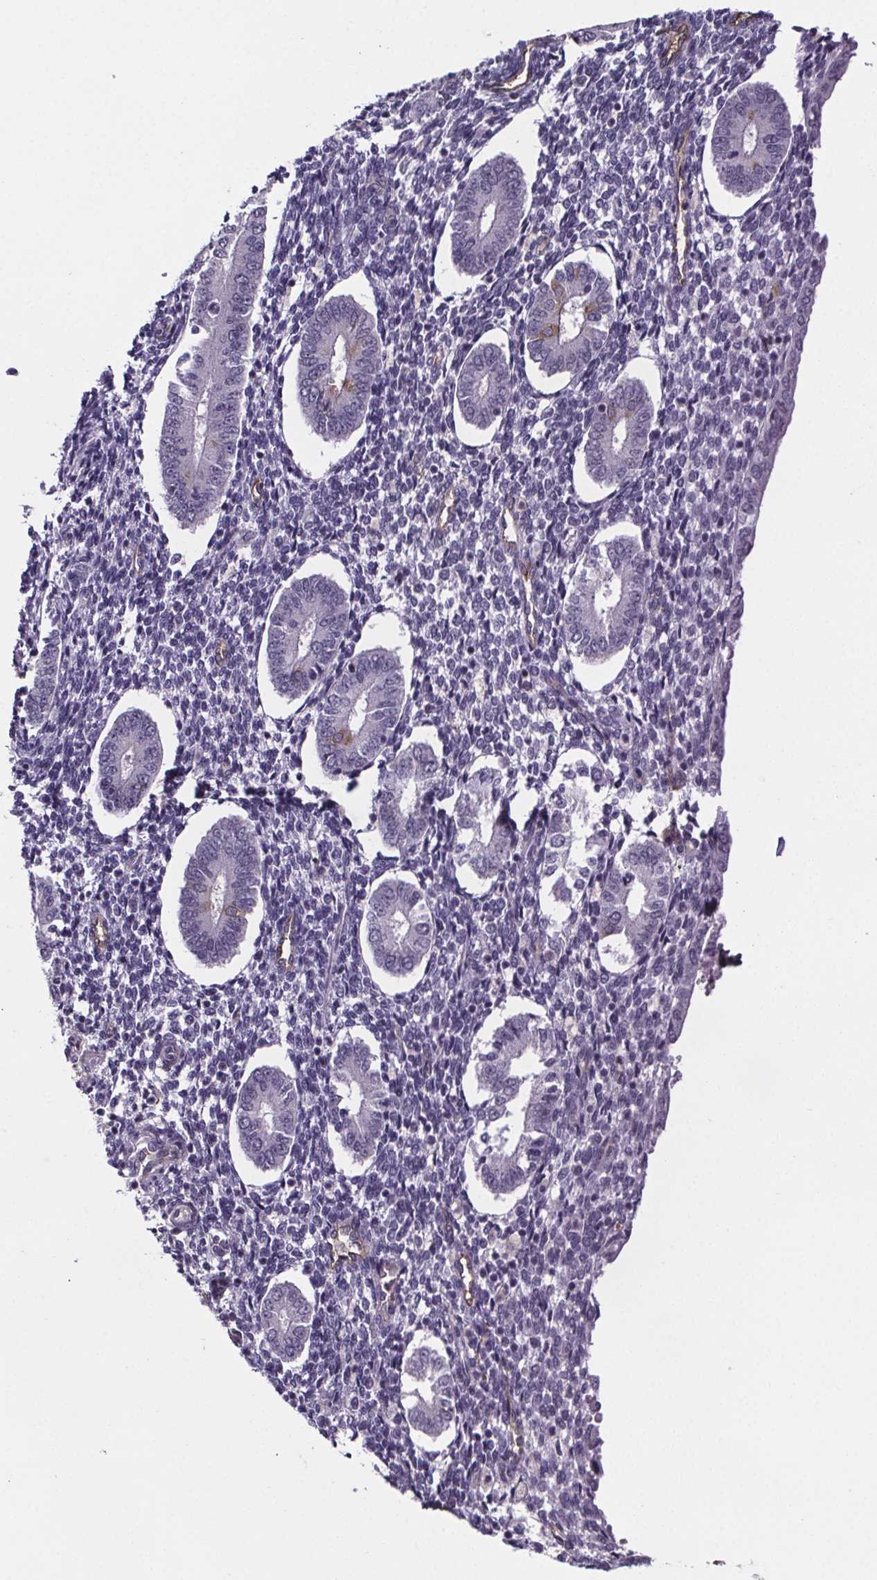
{"staining": {"intensity": "negative", "quantity": "none", "location": "none"}, "tissue": "endometrium", "cell_type": "Cells in endometrial stroma", "image_type": "normal", "snomed": [{"axis": "morphology", "description": "Normal tissue, NOS"}, {"axis": "topography", "description": "Endometrium"}], "caption": "There is no significant expression in cells in endometrial stroma of endometrium. (Stains: DAB immunohistochemistry (IHC) with hematoxylin counter stain, Microscopy: brightfield microscopy at high magnification).", "gene": "TTC12", "patient": {"sex": "female", "age": 40}}